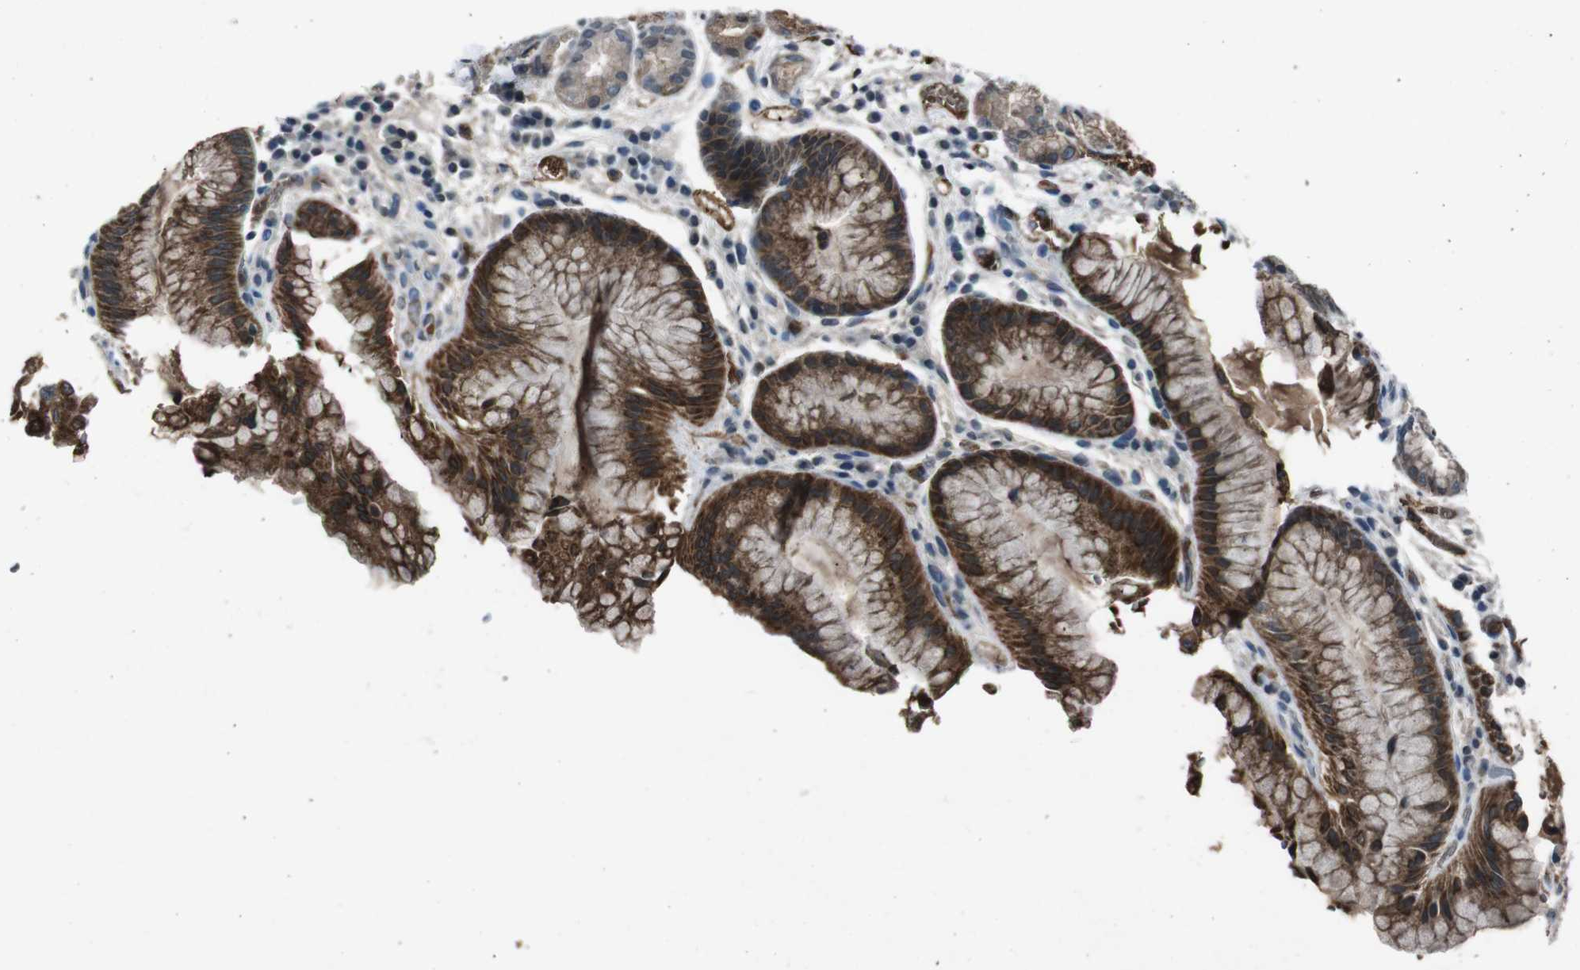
{"staining": {"intensity": "strong", "quantity": "<25%", "location": "cytoplasmic/membranous"}, "tissue": "stomach", "cell_type": "Glandular cells", "image_type": "normal", "snomed": [{"axis": "morphology", "description": "Normal tissue, NOS"}, {"axis": "topography", "description": "Stomach, upper"}], "caption": "Protein staining of benign stomach exhibits strong cytoplasmic/membranous staining in about <25% of glandular cells.", "gene": "UGT1A6", "patient": {"sex": "male", "age": 72}}